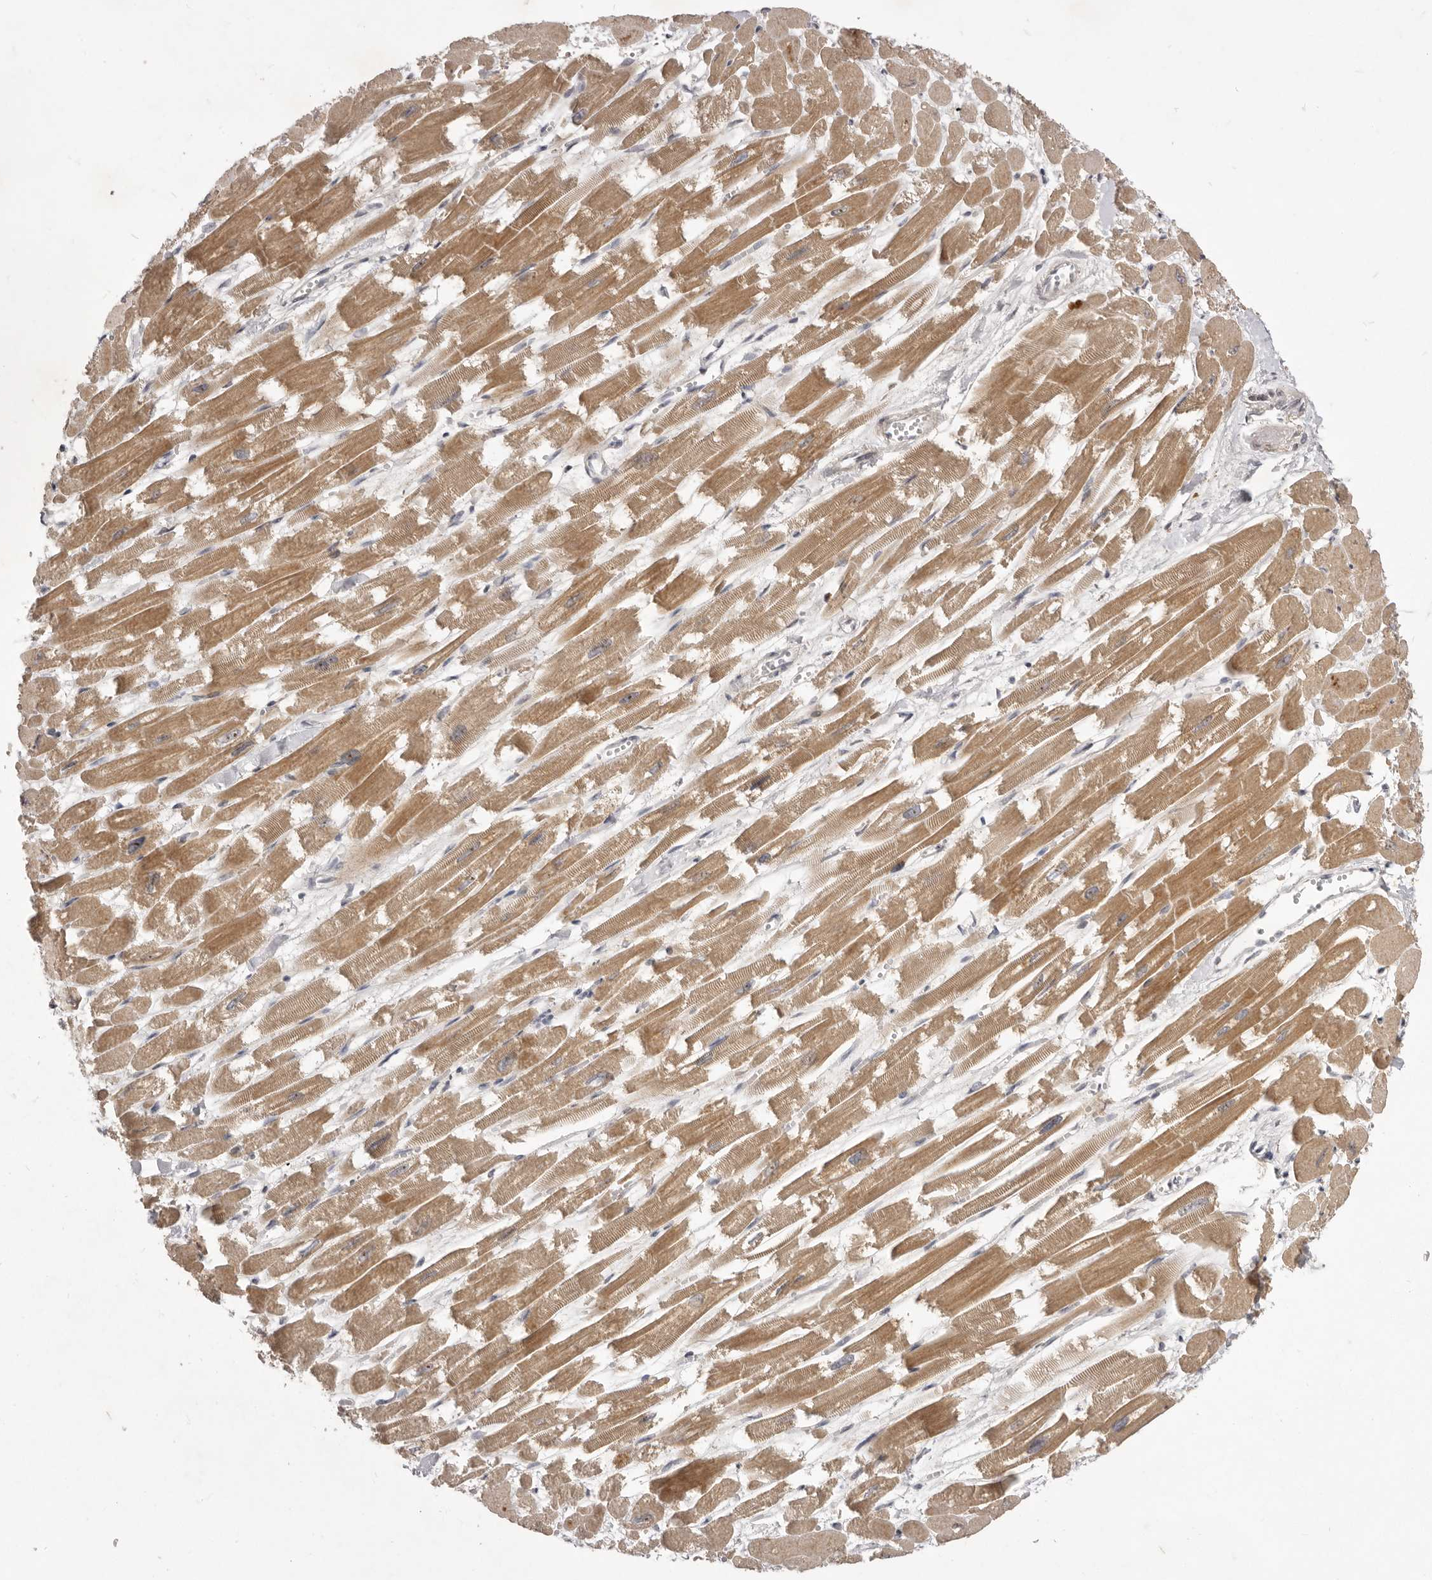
{"staining": {"intensity": "moderate", "quantity": ">75%", "location": "cytoplasmic/membranous"}, "tissue": "heart muscle", "cell_type": "Cardiomyocytes", "image_type": "normal", "snomed": [{"axis": "morphology", "description": "Normal tissue, NOS"}, {"axis": "topography", "description": "Heart"}], "caption": "Heart muscle stained with DAB IHC displays medium levels of moderate cytoplasmic/membranous expression in approximately >75% of cardiomyocytes. The staining was performed using DAB (3,3'-diaminobenzidine), with brown indicating positive protein expression. Nuclei are stained blue with hematoxylin.", "gene": "TBC1D8B", "patient": {"sex": "male", "age": 54}}